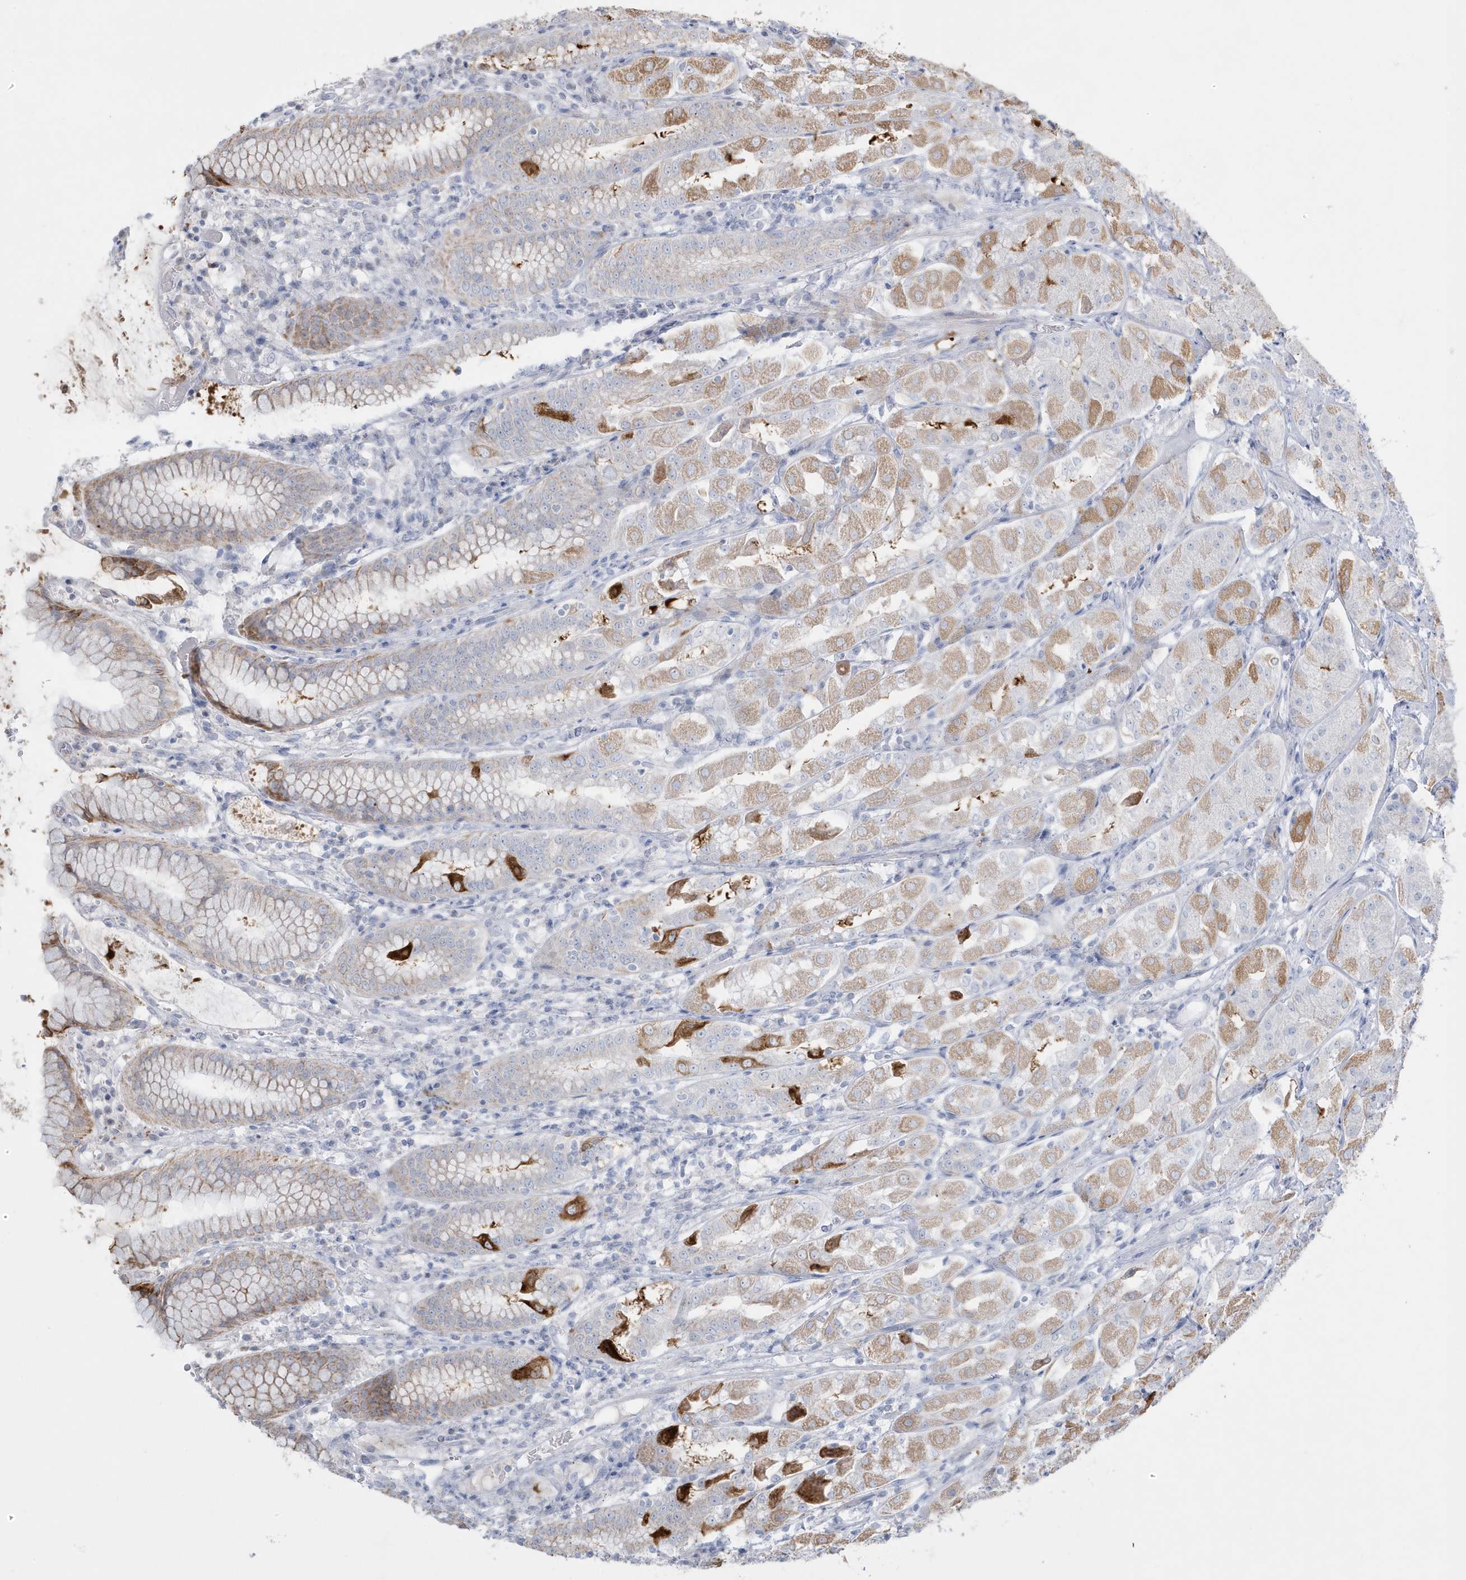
{"staining": {"intensity": "moderate", "quantity": "25%-75%", "location": "cytoplasmic/membranous"}, "tissue": "stomach", "cell_type": "Glandular cells", "image_type": "normal", "snomed": [{"axis": "morphology", "description": "Normal tissue, NOS"}, {"axis": "topography", "description": "Stomach"}, {"axis": "topography", "description": "Stomach, lower"}], "caption": "Immunohistochemical staining of benign human stomach shows moderate cytoplasmic/membranous protein staining in about 25%-75% of glandular cells.", "gene": "FNDC1", "patient": {"sex": "female", "age": 56}}